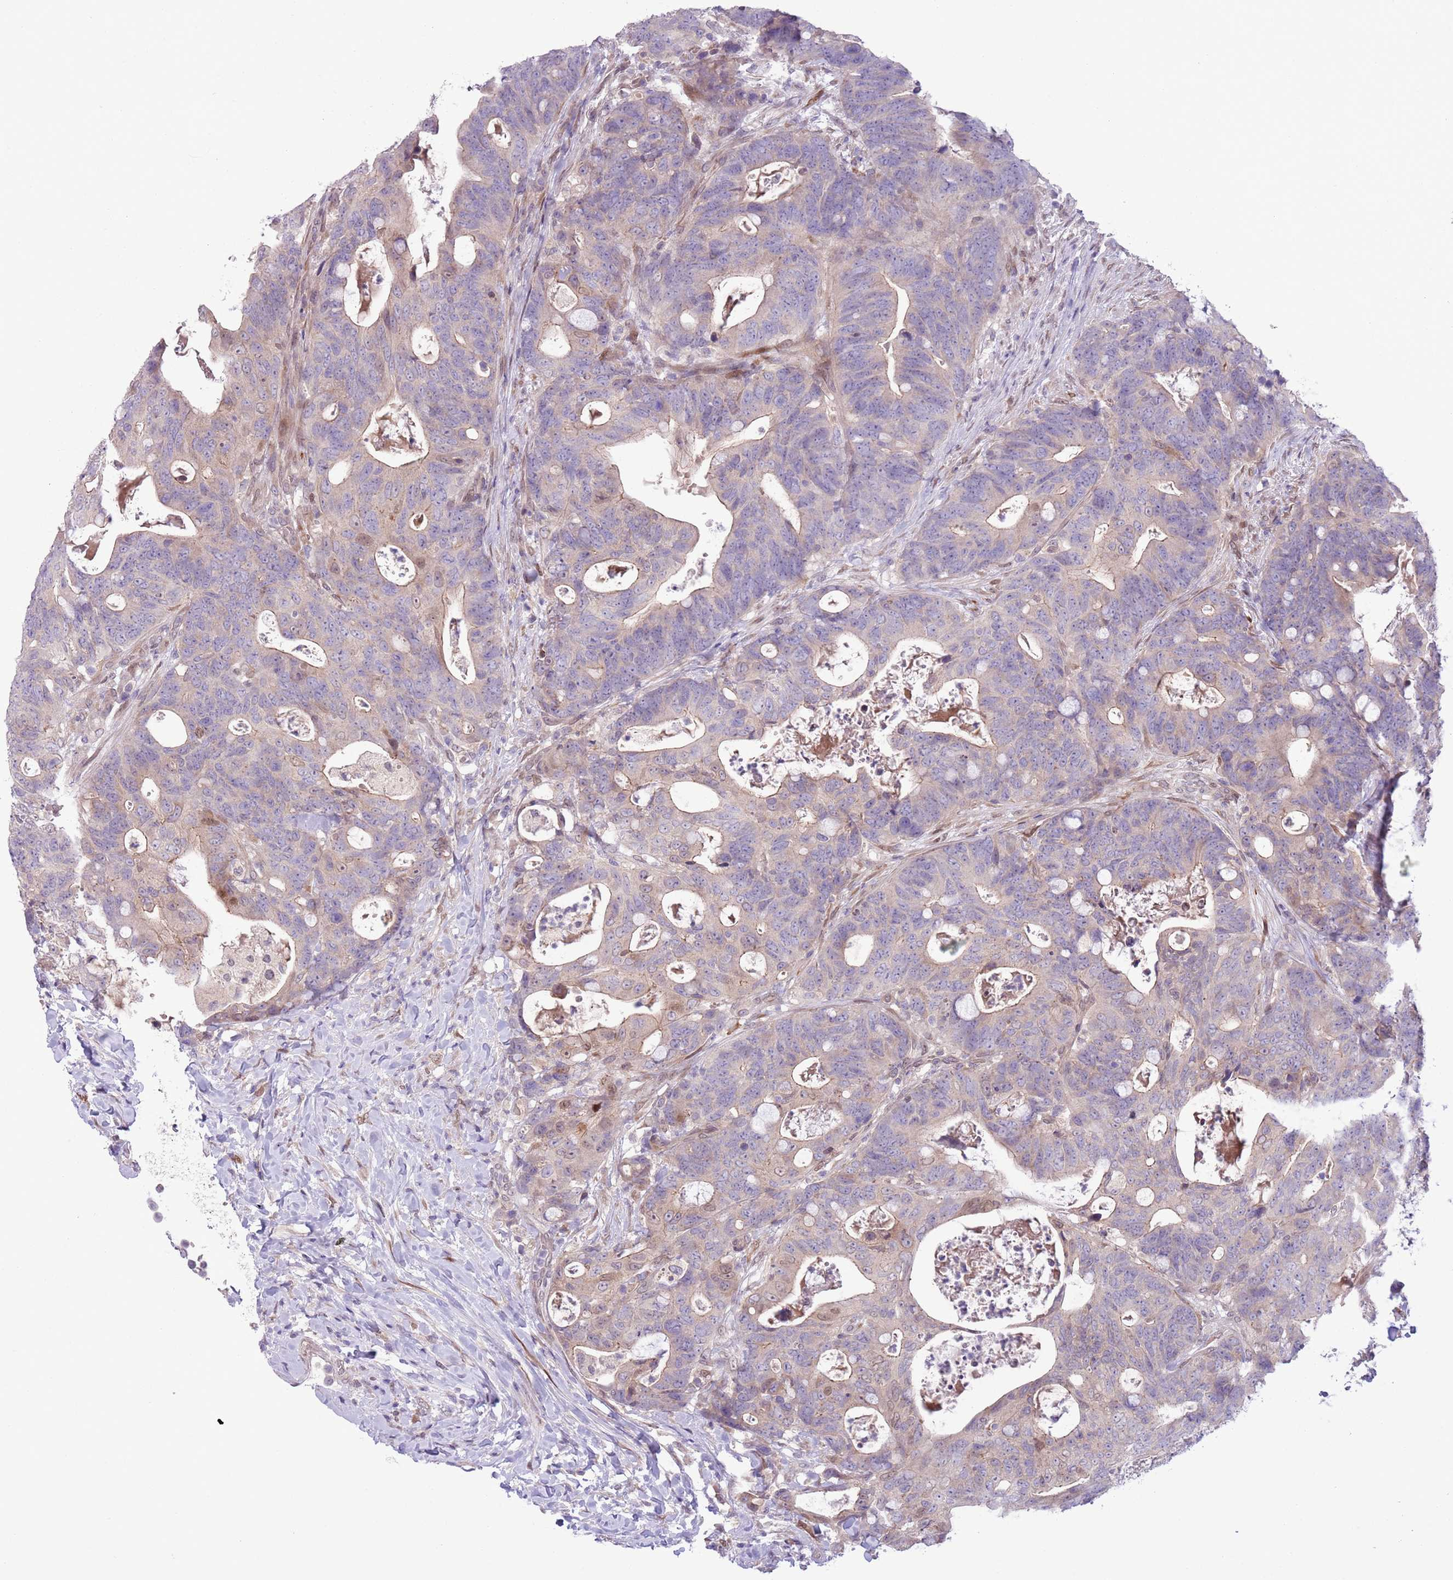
{"staining": {"intensity": "weak", "quantity": "<25%", "location": "nuclear"}, "tissue": "colorectal cancer", "cell_type": "Tumor cells", "image_type": "cancer", "snomed": [{"axis": "morphology", "description": "Adenocarcinoma, NOS"}, {"axis": "topography", "description": "Colon"}], "caption": "This image is of colorectal cancer stained with immunohistochemistry (IHC) to label a protein in brown with the nuclei are counter-stained blue. There is no expression in tumor cells. (DAB (3,3'-diaminobenzidine) IHC with hematoxylin counter stain).", "gene": "CCND2", "patient": {"sex": "female", "age": 82}}